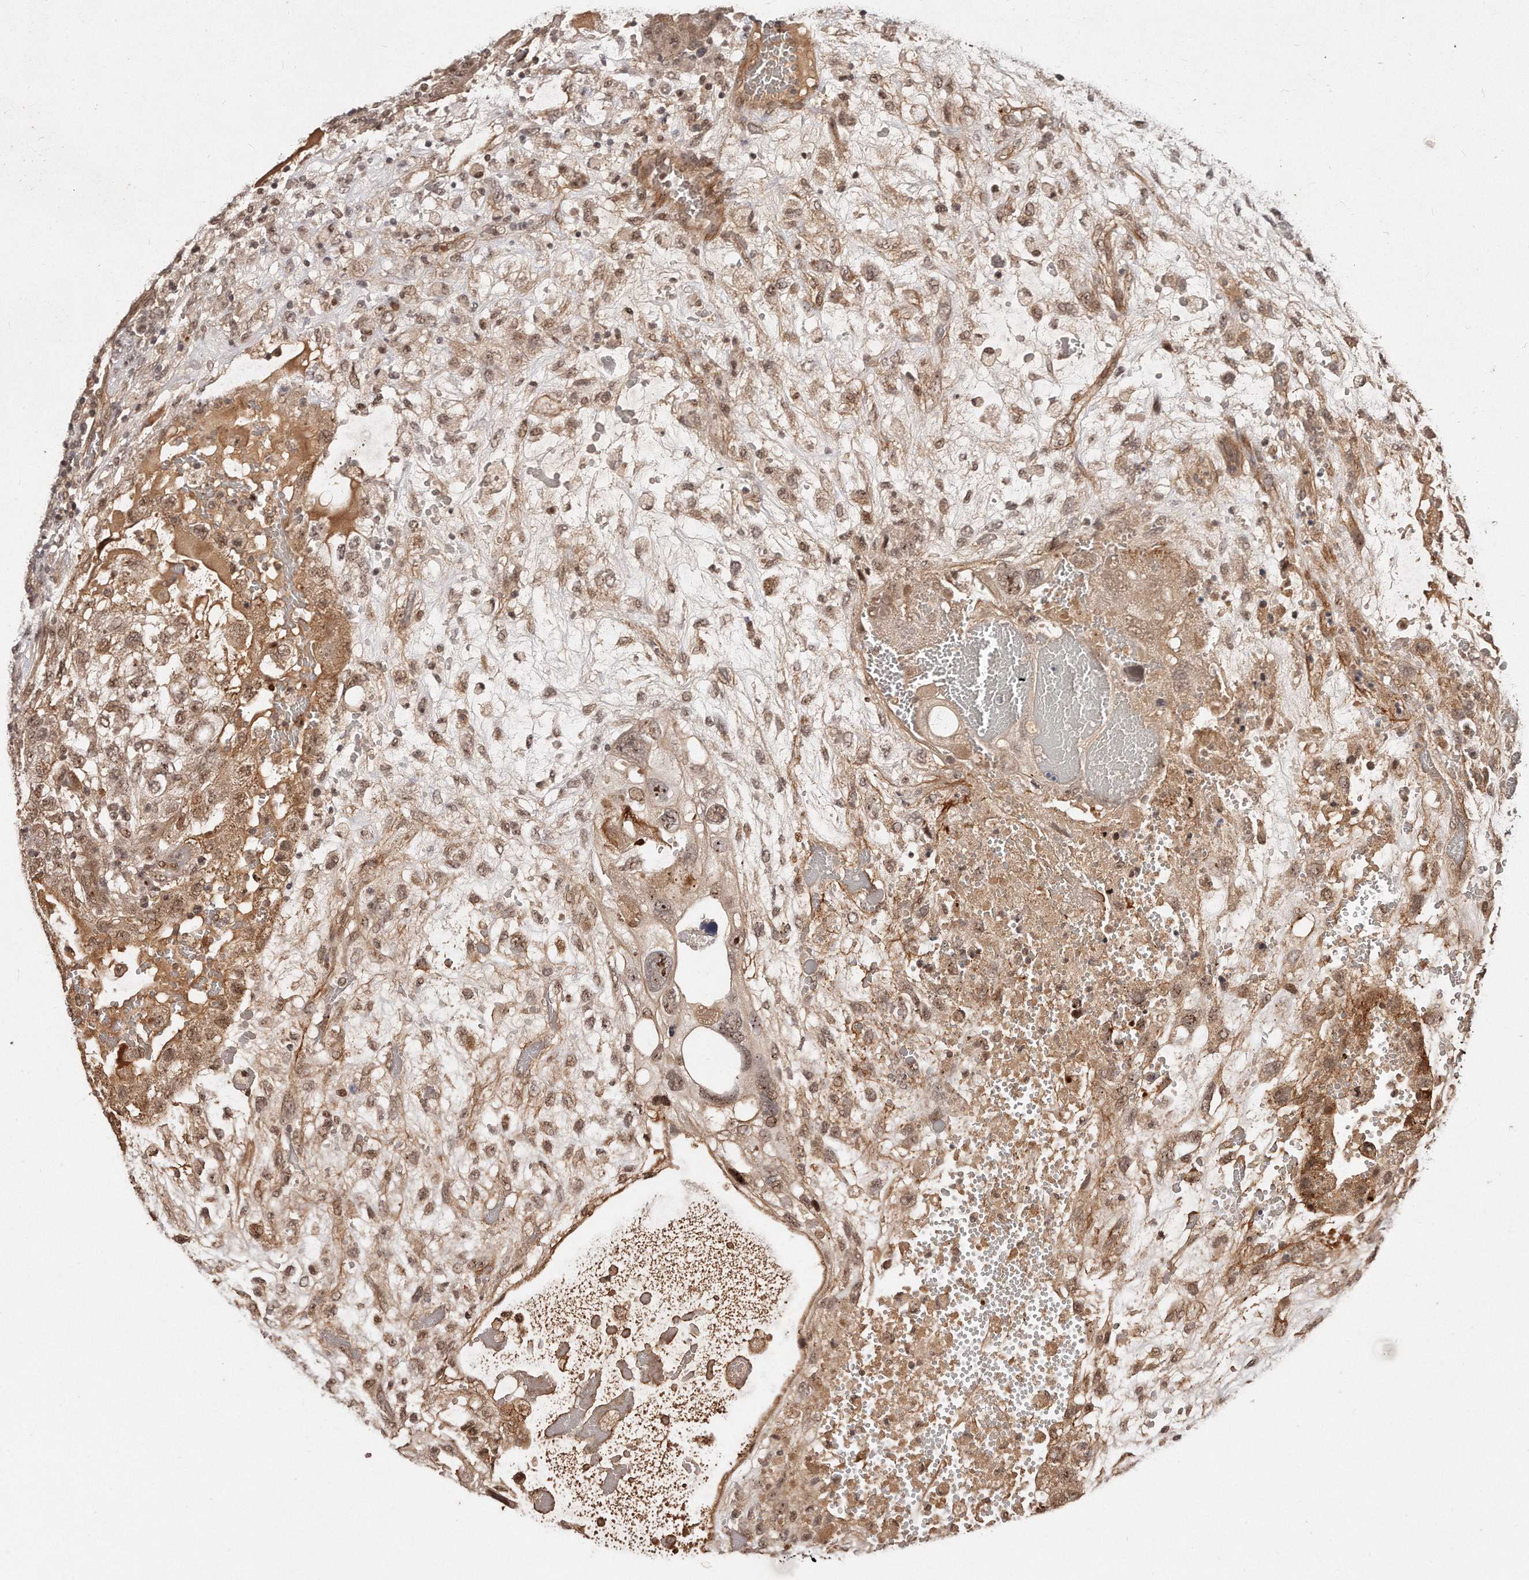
{"staining": {"intensity": "moderate", "quantity": ">75%", "location": "cytoplasmic/membranous,nuclear"}, "tissue": "testis cancer", "cell_type": "Tumor cells", "image_type": "cancer", "snomed": [{"axis": "morphology", "description": "Carcinoma, Embryonal, NOS"}, {"axis": "topography", "description": "Testis"}], "caption": "Protein staining of testis embryonal carcinoma tissue demonstrates moderate cytoplasmic/membranous and nuclear expression in about >75% of tumor cells.", "gene": "SOX4", "patient": {"sex": "male", "age": 36}}